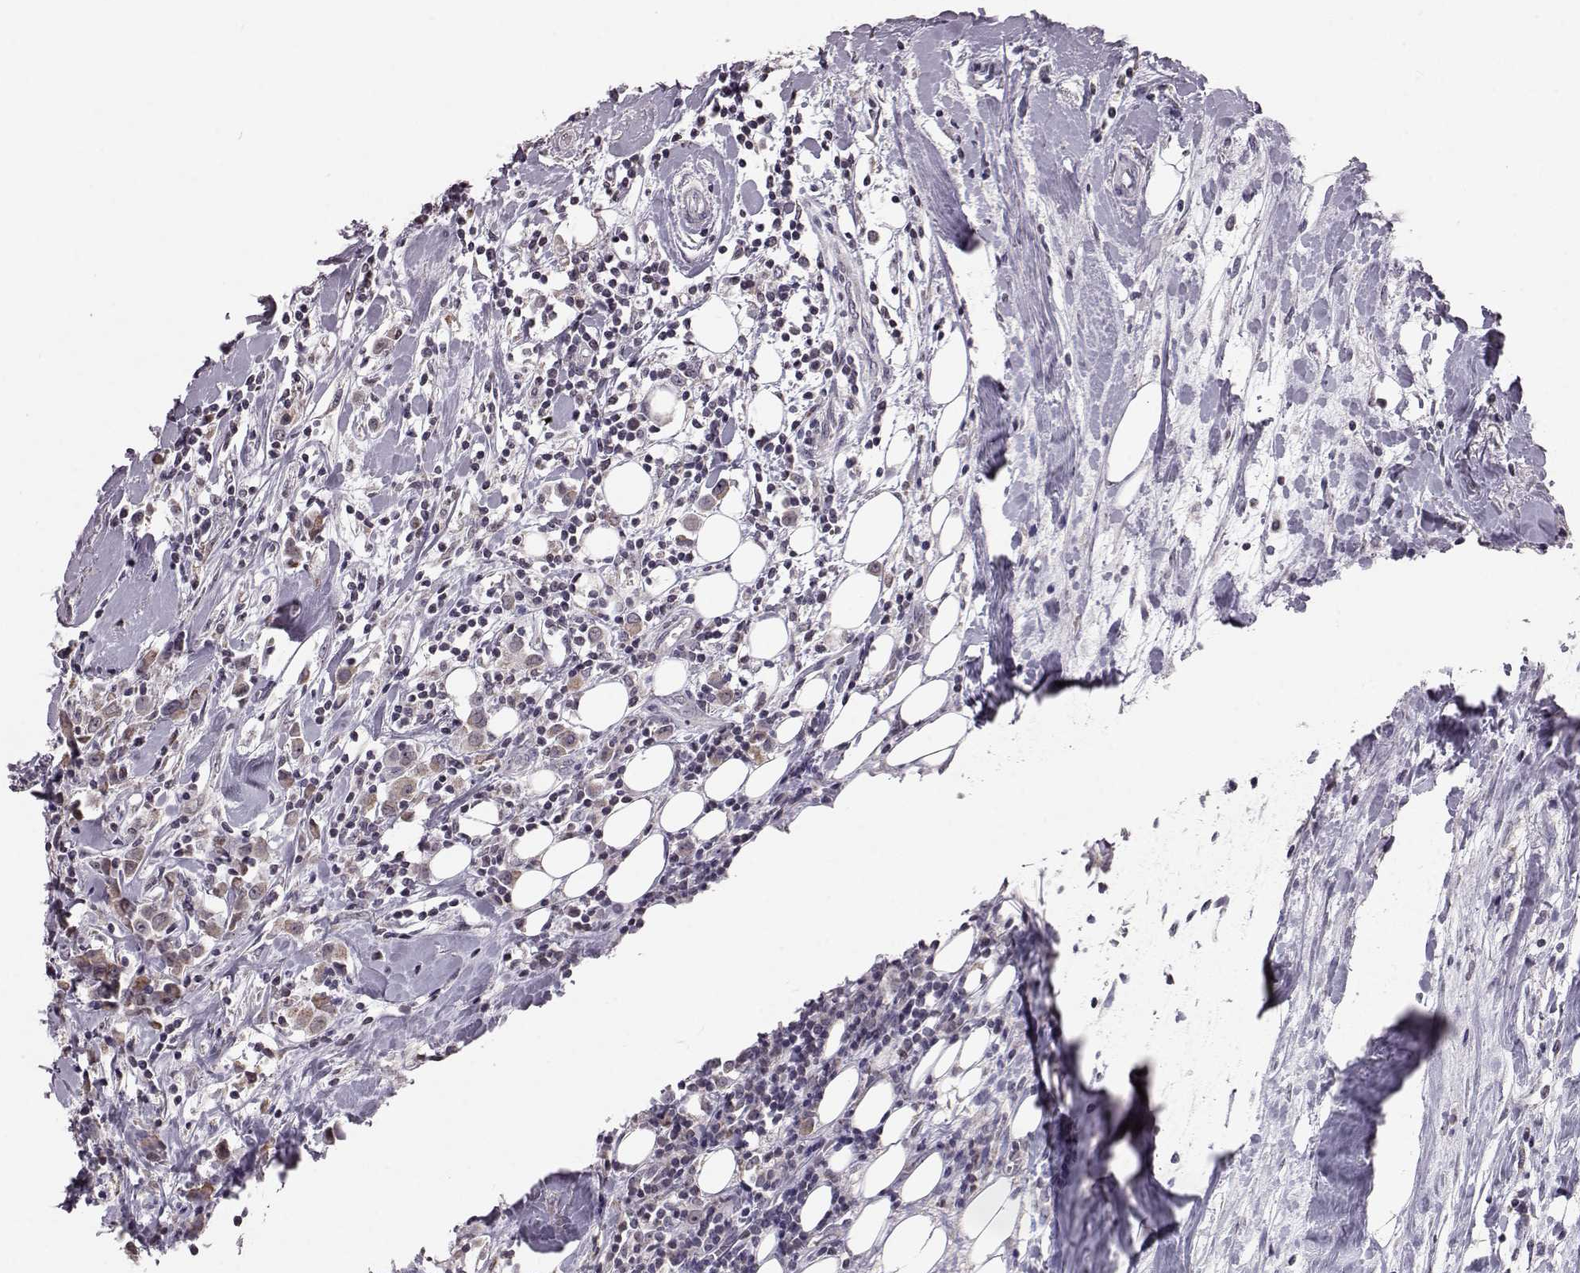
{"staining": {"intensity": "weak", "quantity": "<25%", "location": "cytoplasmic/membranous"}, "tissue": "breast cancer", "cell_type": "Tumor cells", "image_type": "cancer", "snomed": [{"axis": "morphology", "description": "Duct carcinoma"}, {"axis": "topography", "description": "Breast"}], "caption": "Invasive ductal carcinoma (breast) was stained to show a protein in brown. There is no significant expression in tumor cells.", "gene": "ALDH3A1", "patient": {"sex": "female", "age": 61}}